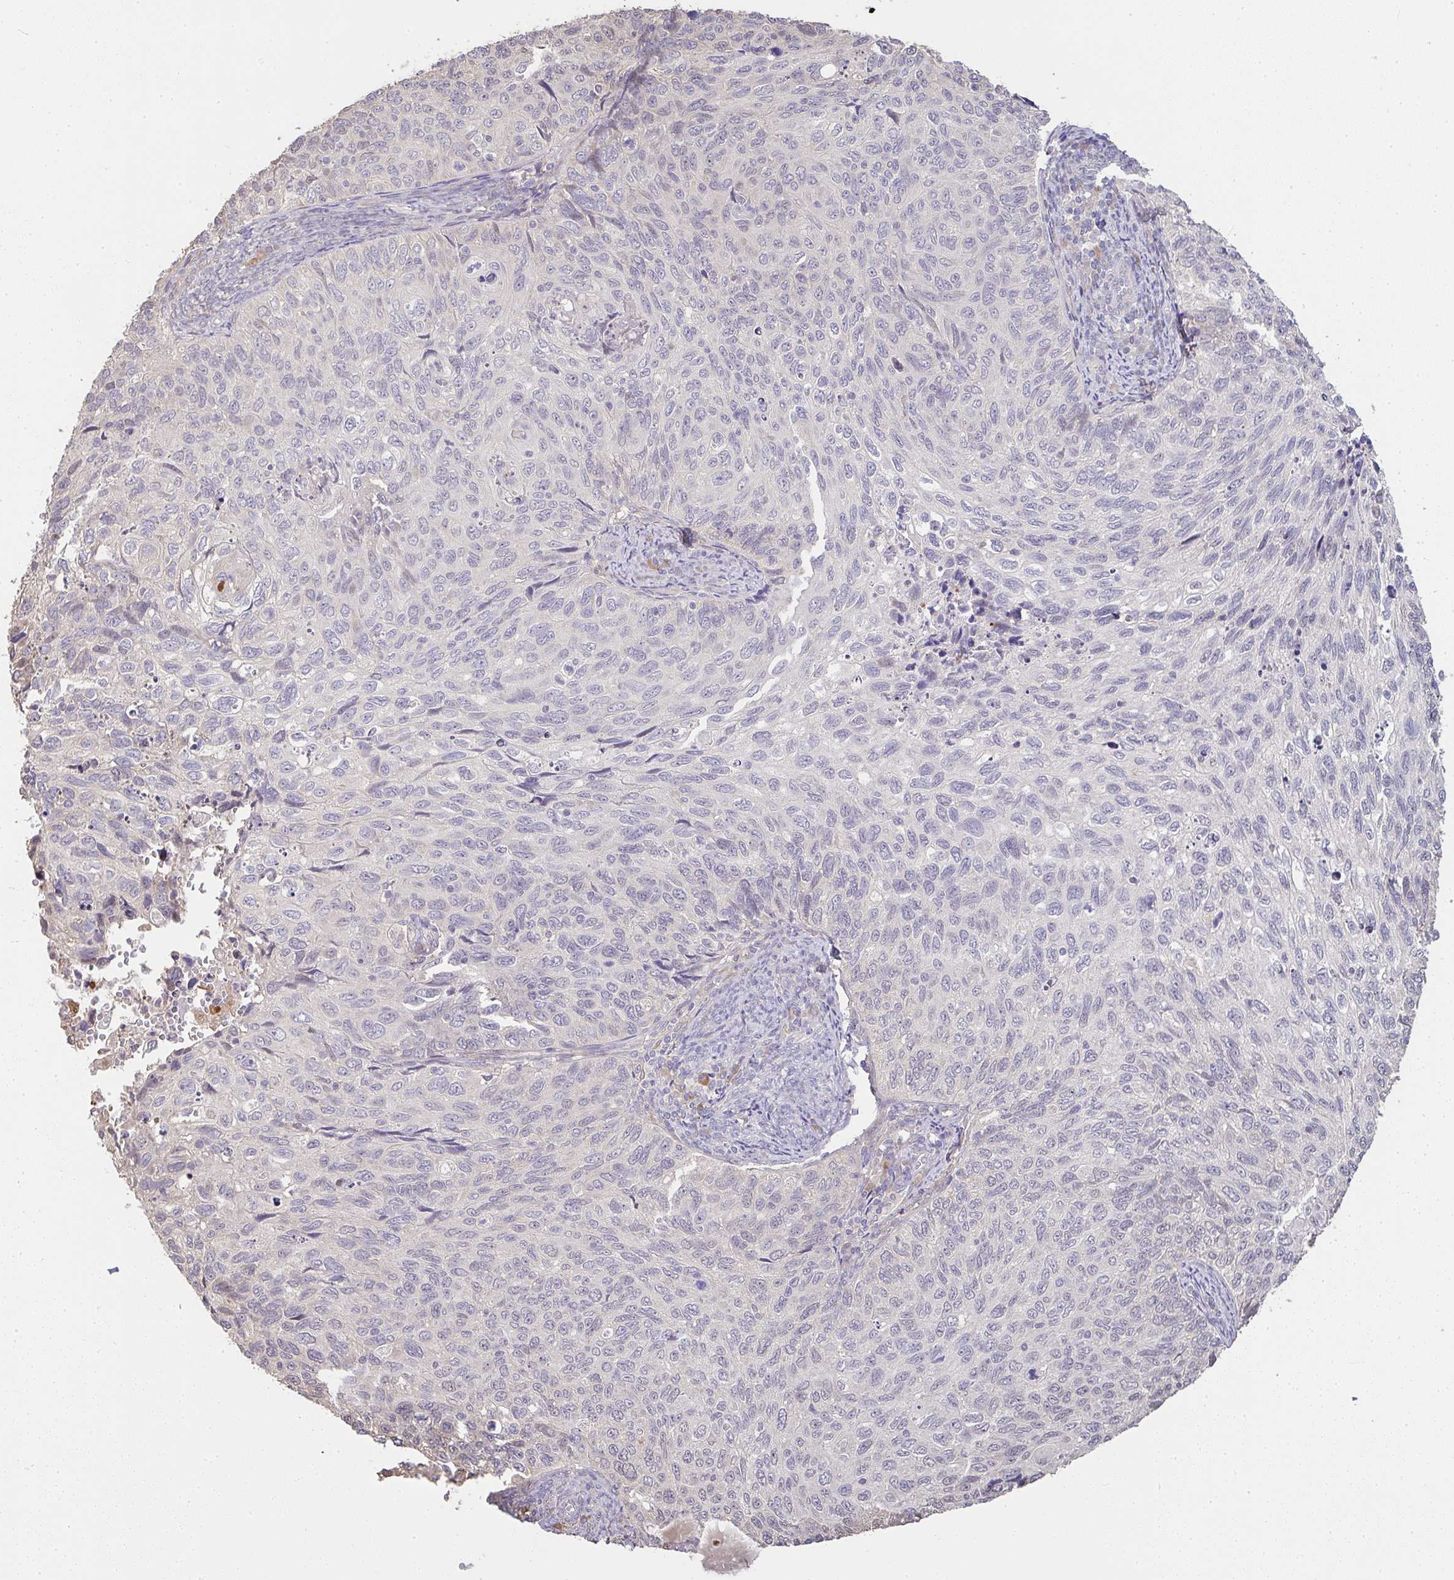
{"staining": {"intensity": "negative", "quantity": "none", "location": "none"}, "tissue": "cervical cancer", "cell_type": "Tumor cells", "image_type": "cancer", "snomed": [{"axis": "morphology", "description": "Squamous cell carcinoma, NOS"}, {"axis": "topography", "description": "Cervix"}], "caption": "DAB immunohistochemical staining of cervical cancer exhibits no significant staining in tumor cells.", "gene": "BRINP3", "patient": {"sex": "female", "age": 70}}